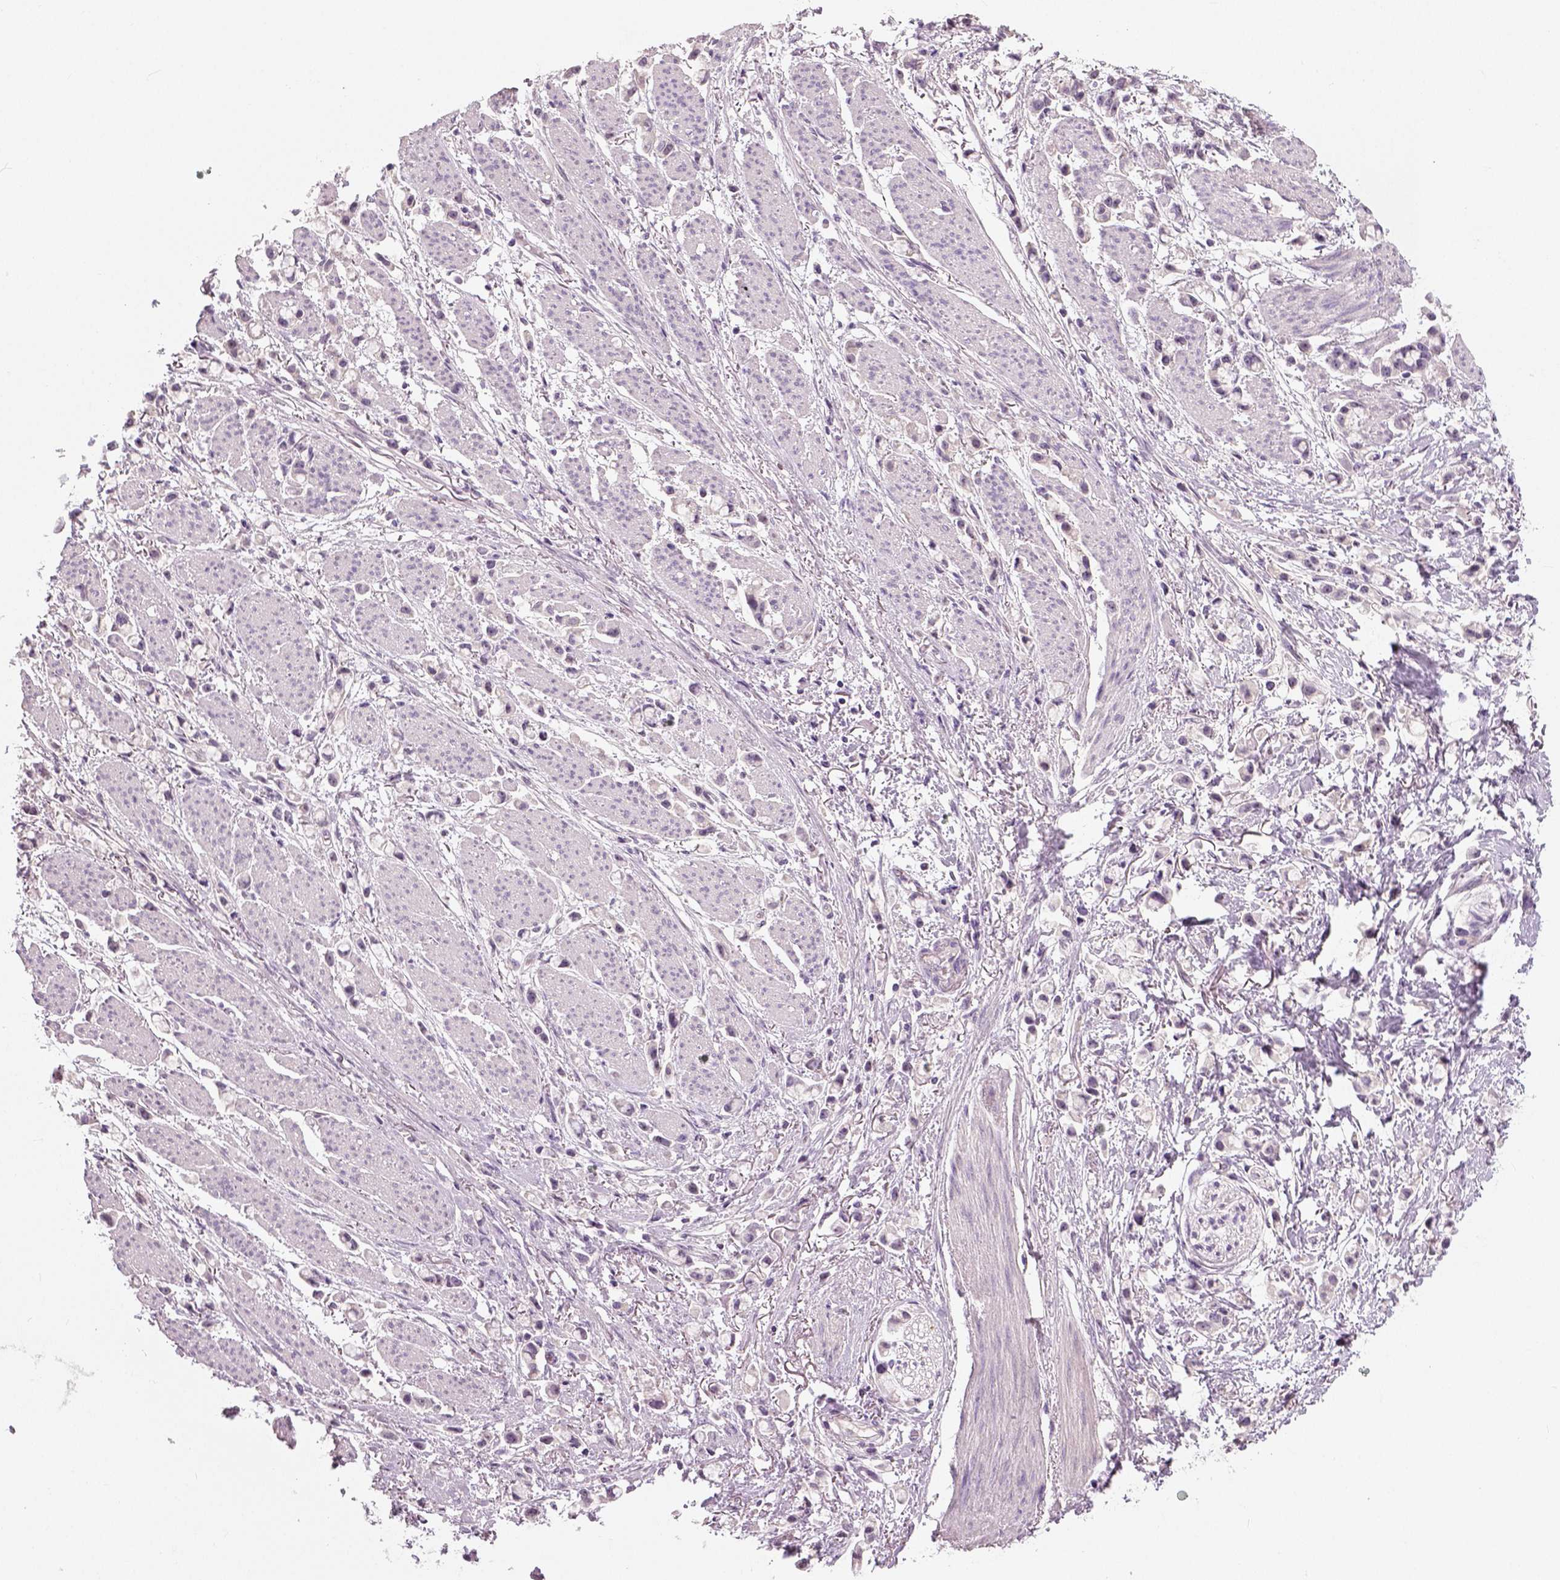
{"staining": {"intensity": "negative", "quantity": "none", "location": "none"}, "tissue": "stomach cancer", "cell_type": "Tumor cells", "image_type": "cancer", "snomed": [{"axis": "morphology", "description": "Adenocarcinoma, NOS"}, {"axis": "topography", "description": "Stomach"}], "caption": "Image shows no significant protein staining in tumor cells of adenocarcinoma (stomach).", "gene": "NECAB1", "patient": {"sex": "female", "age": 81}}